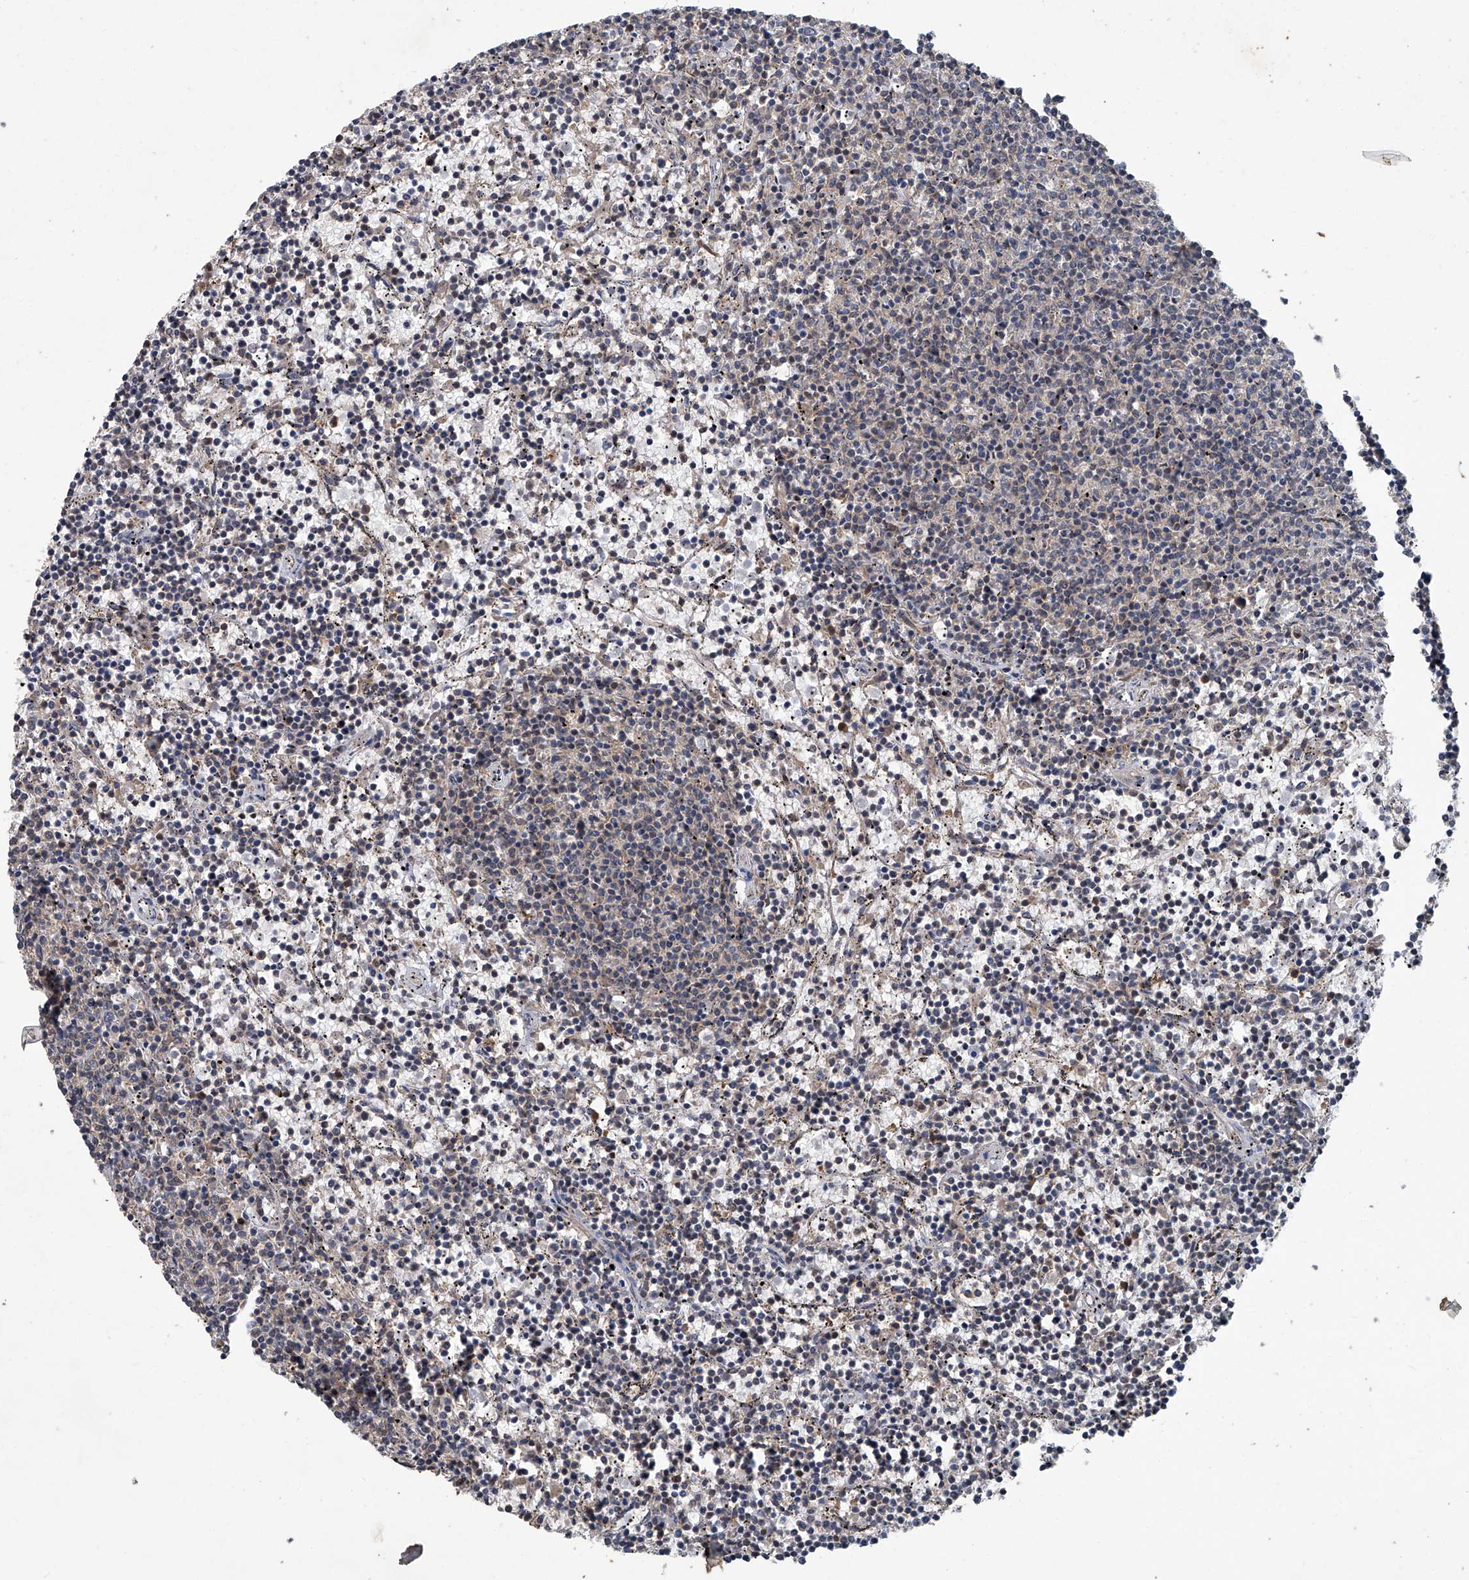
{"staining": {"intensity": "negative", "quantity": "none", "location": "none"}, "tissue": "lymphoma", "cell_type": "Tumor cells", "image_type": "cancer", "snomed": [{"axis": "morphology", "description": "Malignant lymphoma, non-Hodgkin's type, Low grade"}, {"axis": "topography", "description": "Spleen"}], "caption": "This is an immunohistochemistry micrograph of human low-grade malignant lymphoma, non-Hodgkin's type. There is no expression in tumor cells.", "gene": "ANKRD34A", "patient": {"sex": "female", "age": 50}}